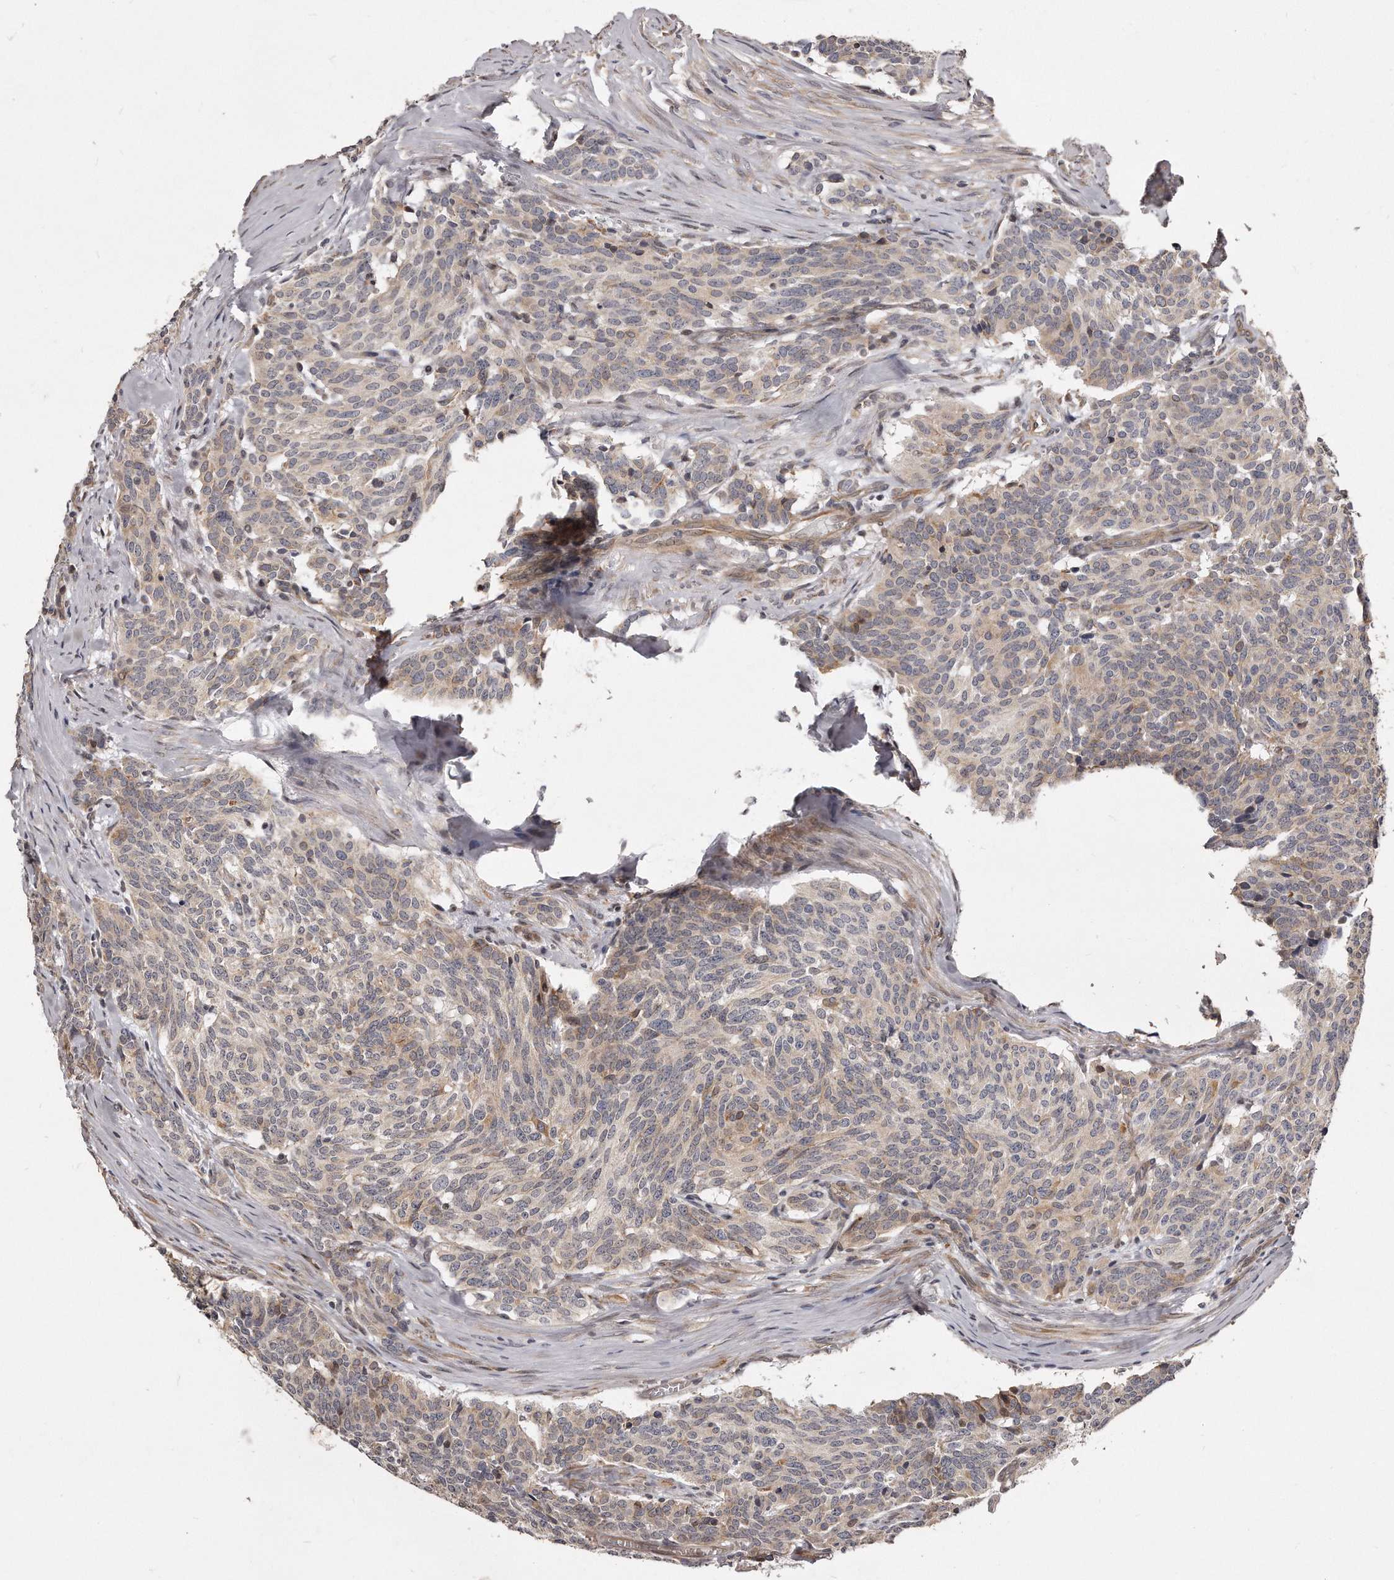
{"staining": {"intensity": "weak", "quantity": "25%-75%", "location": "cytoplasmic/membranous"}, "tissue": "carcinoid", "cell_type": "Tumor cells", "image_type": "cancer", "snomed": [{"axis": "morphology", "description": "Carcinoid, malignant, NOS"}, {"axis": "topography", "description": "Lung"}], "caption": "Immunohistochemical staining of carcinoid (malignant) demonstrates low levels of weak cytoplasmic/membranous protein expression in approximately 25%-75% of tumor cells. Immunohistochemistry stains the protein in brown and the nuclei are stained blue.", "gene": "TRAPPC14", "patient": {"sex": "female", "age": 46}}